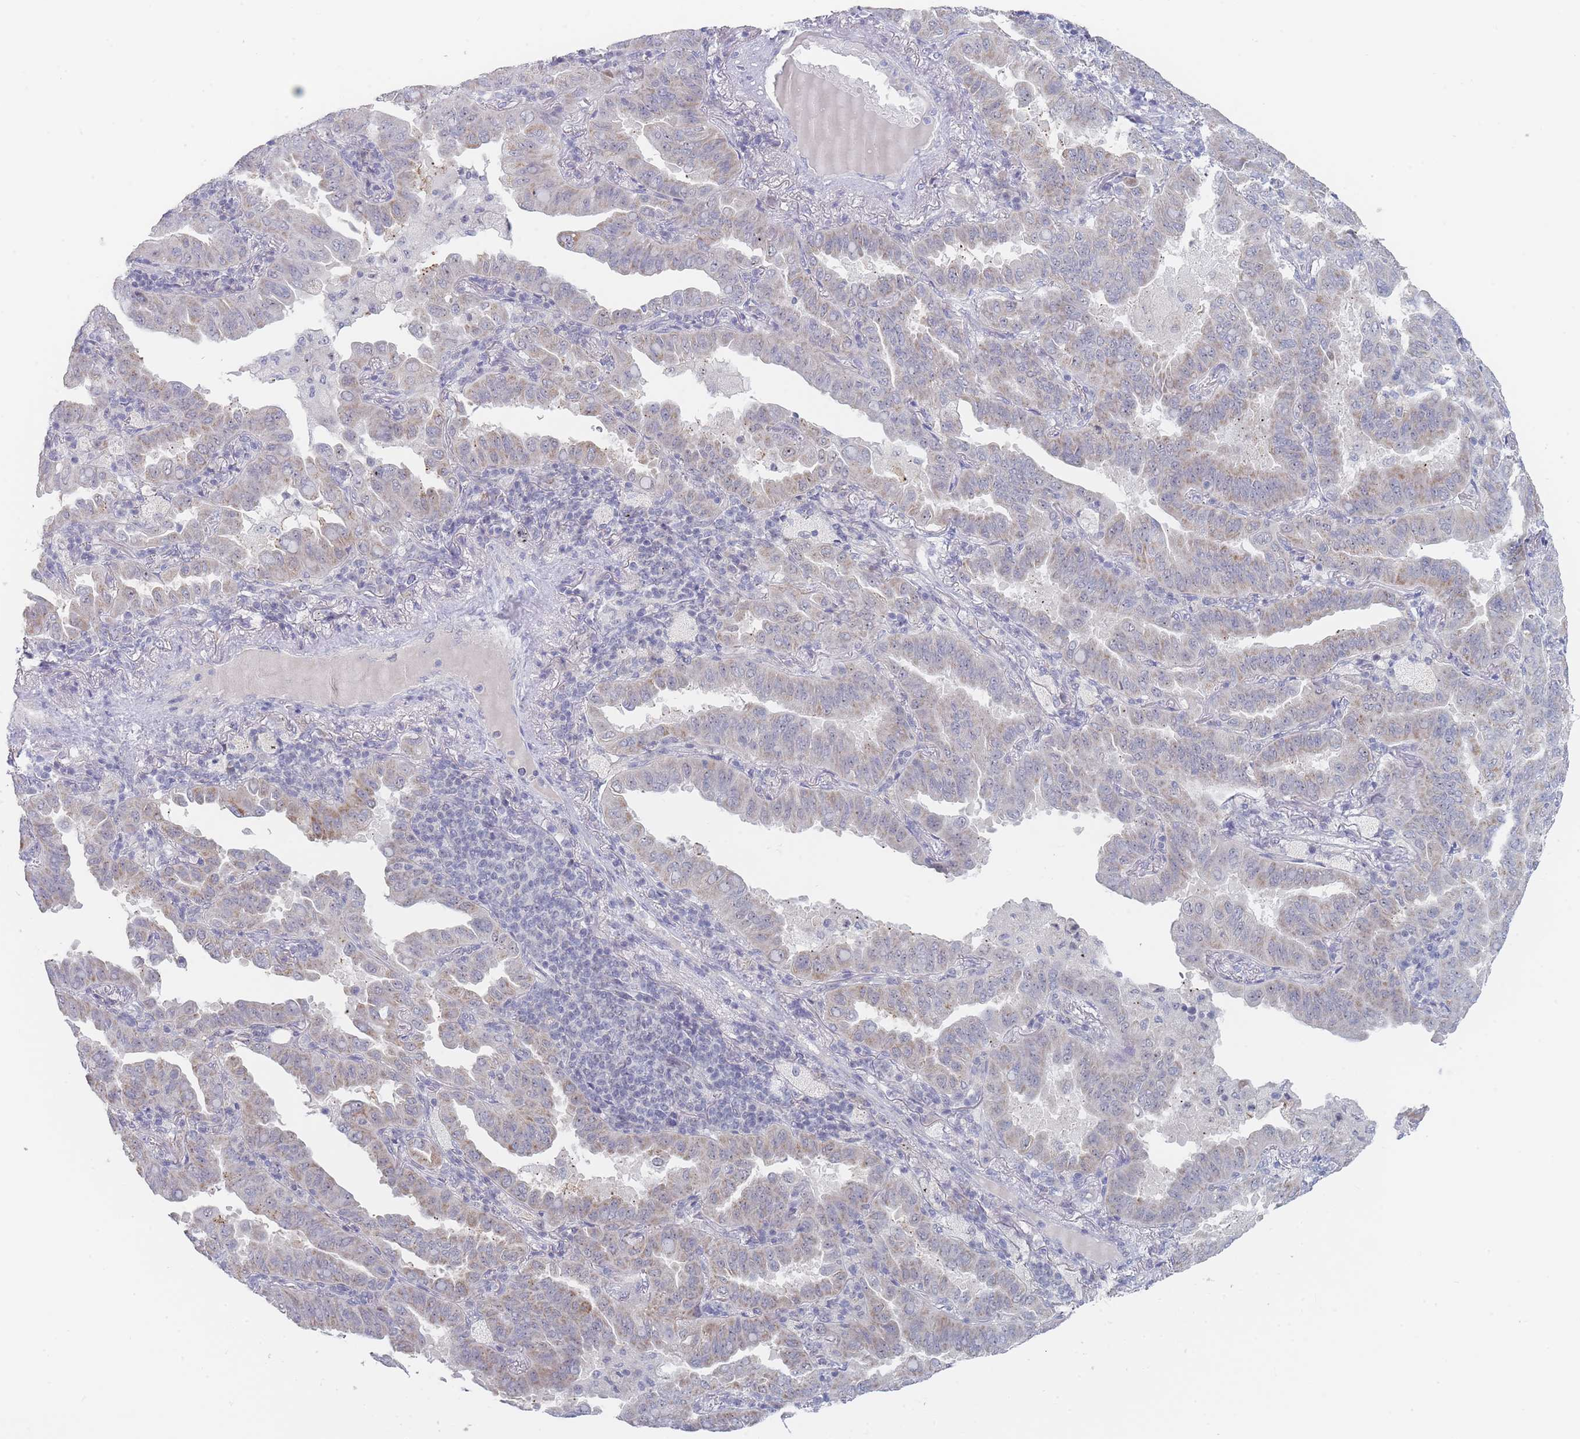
{"staining": {"intensity": "moderate", "quantity": "<25%", "location": "cytoplasmic/membranous"}, "tissue": "lung cancer", "cell_type": "Tumor cells", "image_type": "cancer", "snomed": [{"axis": "morphology", "description": "Adenocarcinoma, NOS"}, {"axis": "topography", "description": "Lung"}], "caption": "Lung cancer (adenocarcinoma) stained with a brown dye reveals moderate cytoplasmic/membranous positive positivity in about <25% of tumor cells.", "gene": "RNF8", "patient": {"sex": "male", "age": 64}}